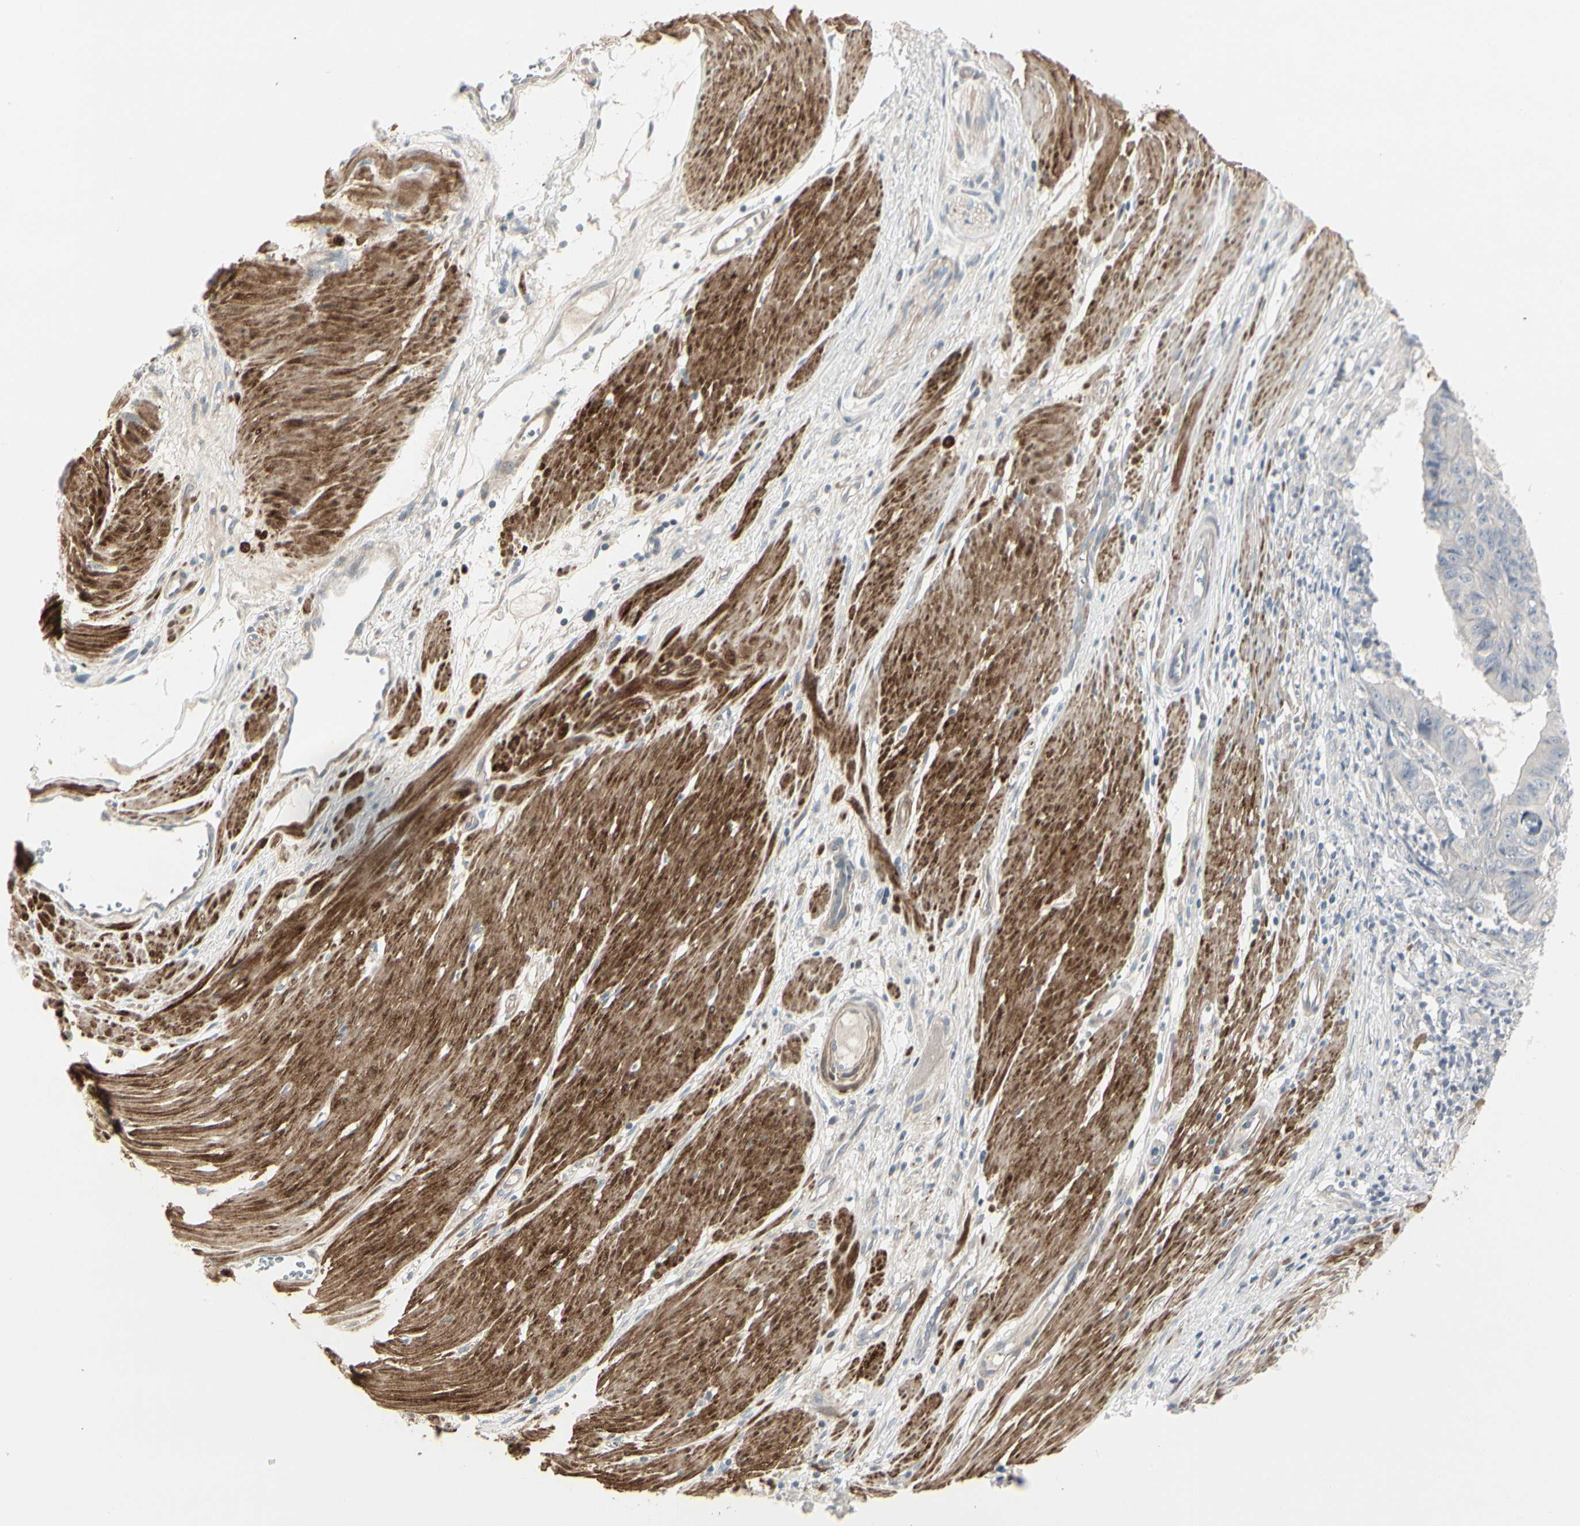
{"staining": {"intensity": "negative", "quantity": "none", "location": "none"}, "tissue": "stomach cancer", "cell_type": "Tumor cells", "image_type": "cancer", "snomed": [{"axis": "morphology", "description": "Adenocarcinoma, NOS"}, {"axis": "topography", "description": "Stomach, lower"}], "caption": "Image shows no protein positivity in tumor cells of stomach cancer tissue.", "gene": "DMPK", "patient": {"sex": "male", "age": 77}}